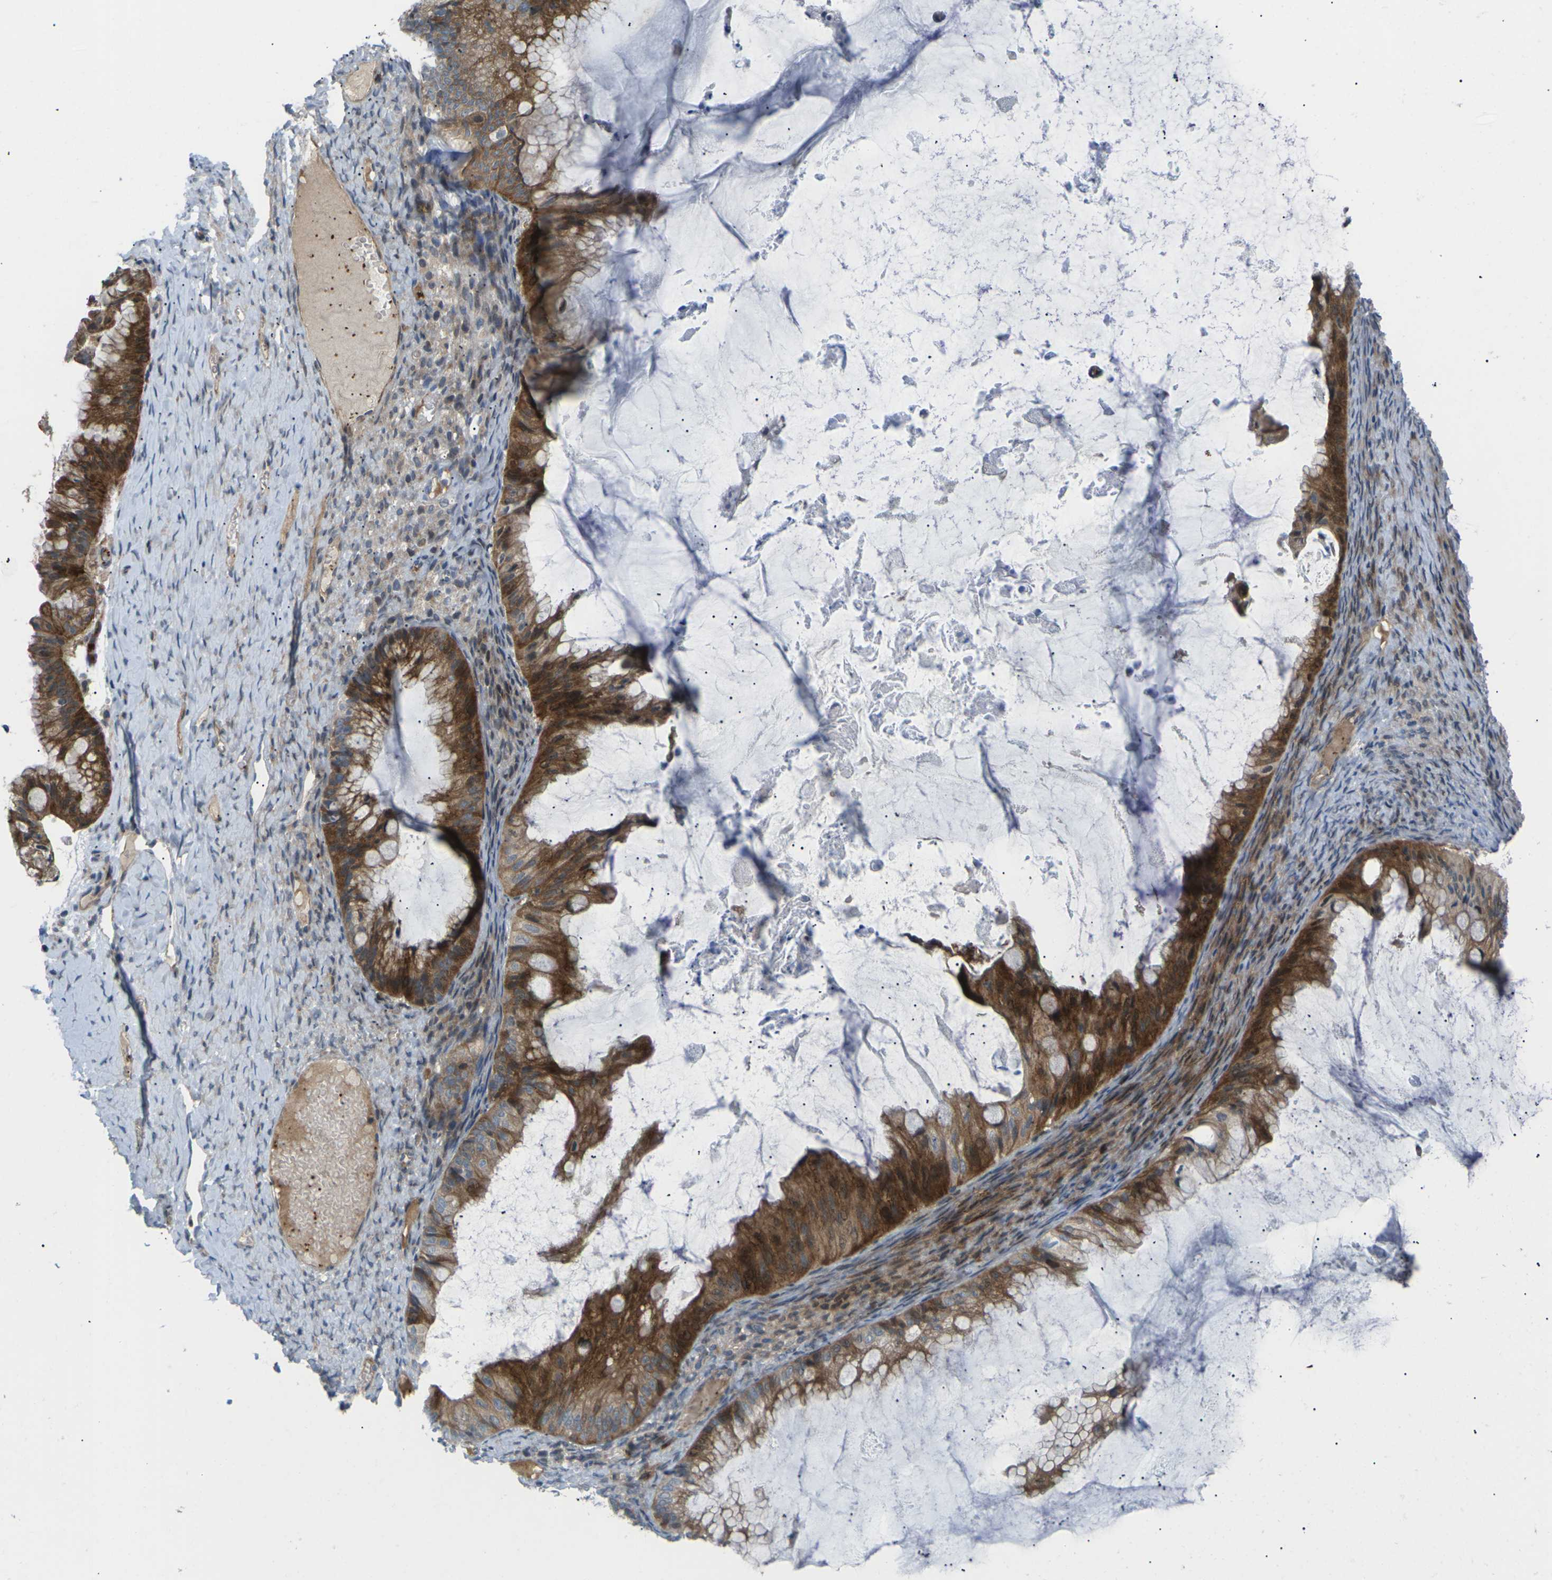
{"staining": {"intensity": "strong", "quantity": ">75%", "location": "cytoplasmic/membranous"}, "tissue": "ovarian cancer", "cell_type": "Tumor cells", "image_type": "cancer", "snomed": [{"axis": "morphology", "description": "Cystadenocarcinoma, mucinous, NOS"}, {"axis": "topography", "description": "Ovary"}], "caption": "Tumor cells demonstrate strong cytoplasmic/membranous staining in about >75% of cells in ovarian cancer. Using DAB (3,3'-diaminobenzidine) (brown) and hematoxylin (blue) stains, captured at high magnification using brightfield microscopy.", "gene": "RPS6KA3", "patient": {"sex": "female", "age": 61}}